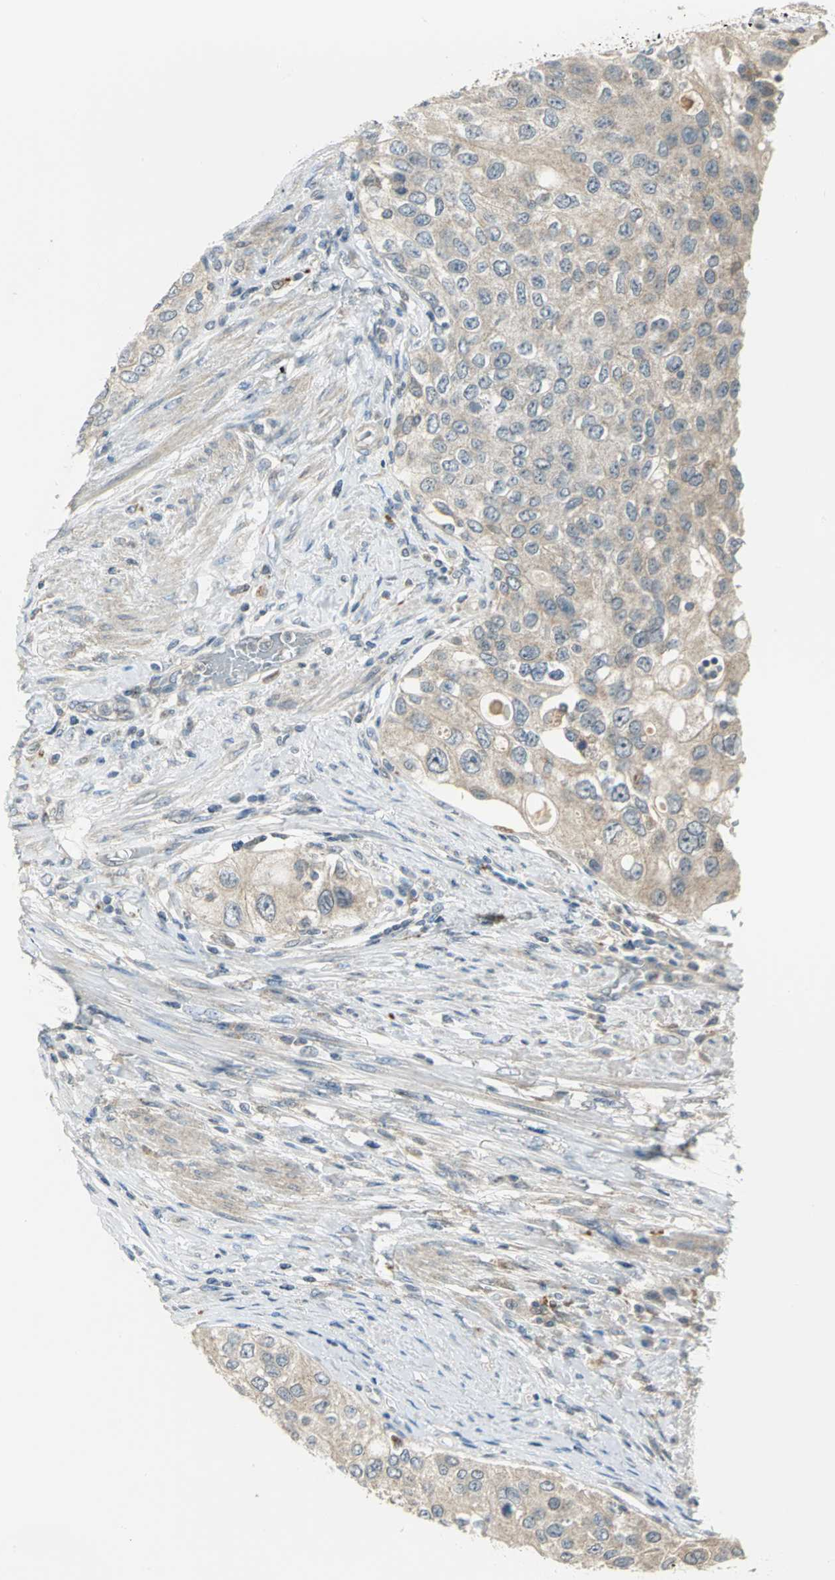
{"staining": {"intensity": "weak", "quantity": ">75%", "location": "cytoplasmic/membranous"}, "tissue": "urothelial cancer", "cell_type": "Tumor cells", "image_type": "cancer", "snomed": [{"axis": "morphology", "description": "Urothelial carcinoma, High grade"}, {"axis": "topography", "description": "Urinary bladder"}], "caption": "Immunohistochemical staining of human urothelial cancer demonstrates low levels of weak cytoplasmic/membranous protein staining in approximately >75% of tumor cells.", "gene": "MAPK8IP3", "patient": {"sex": "female", "age": 56}}